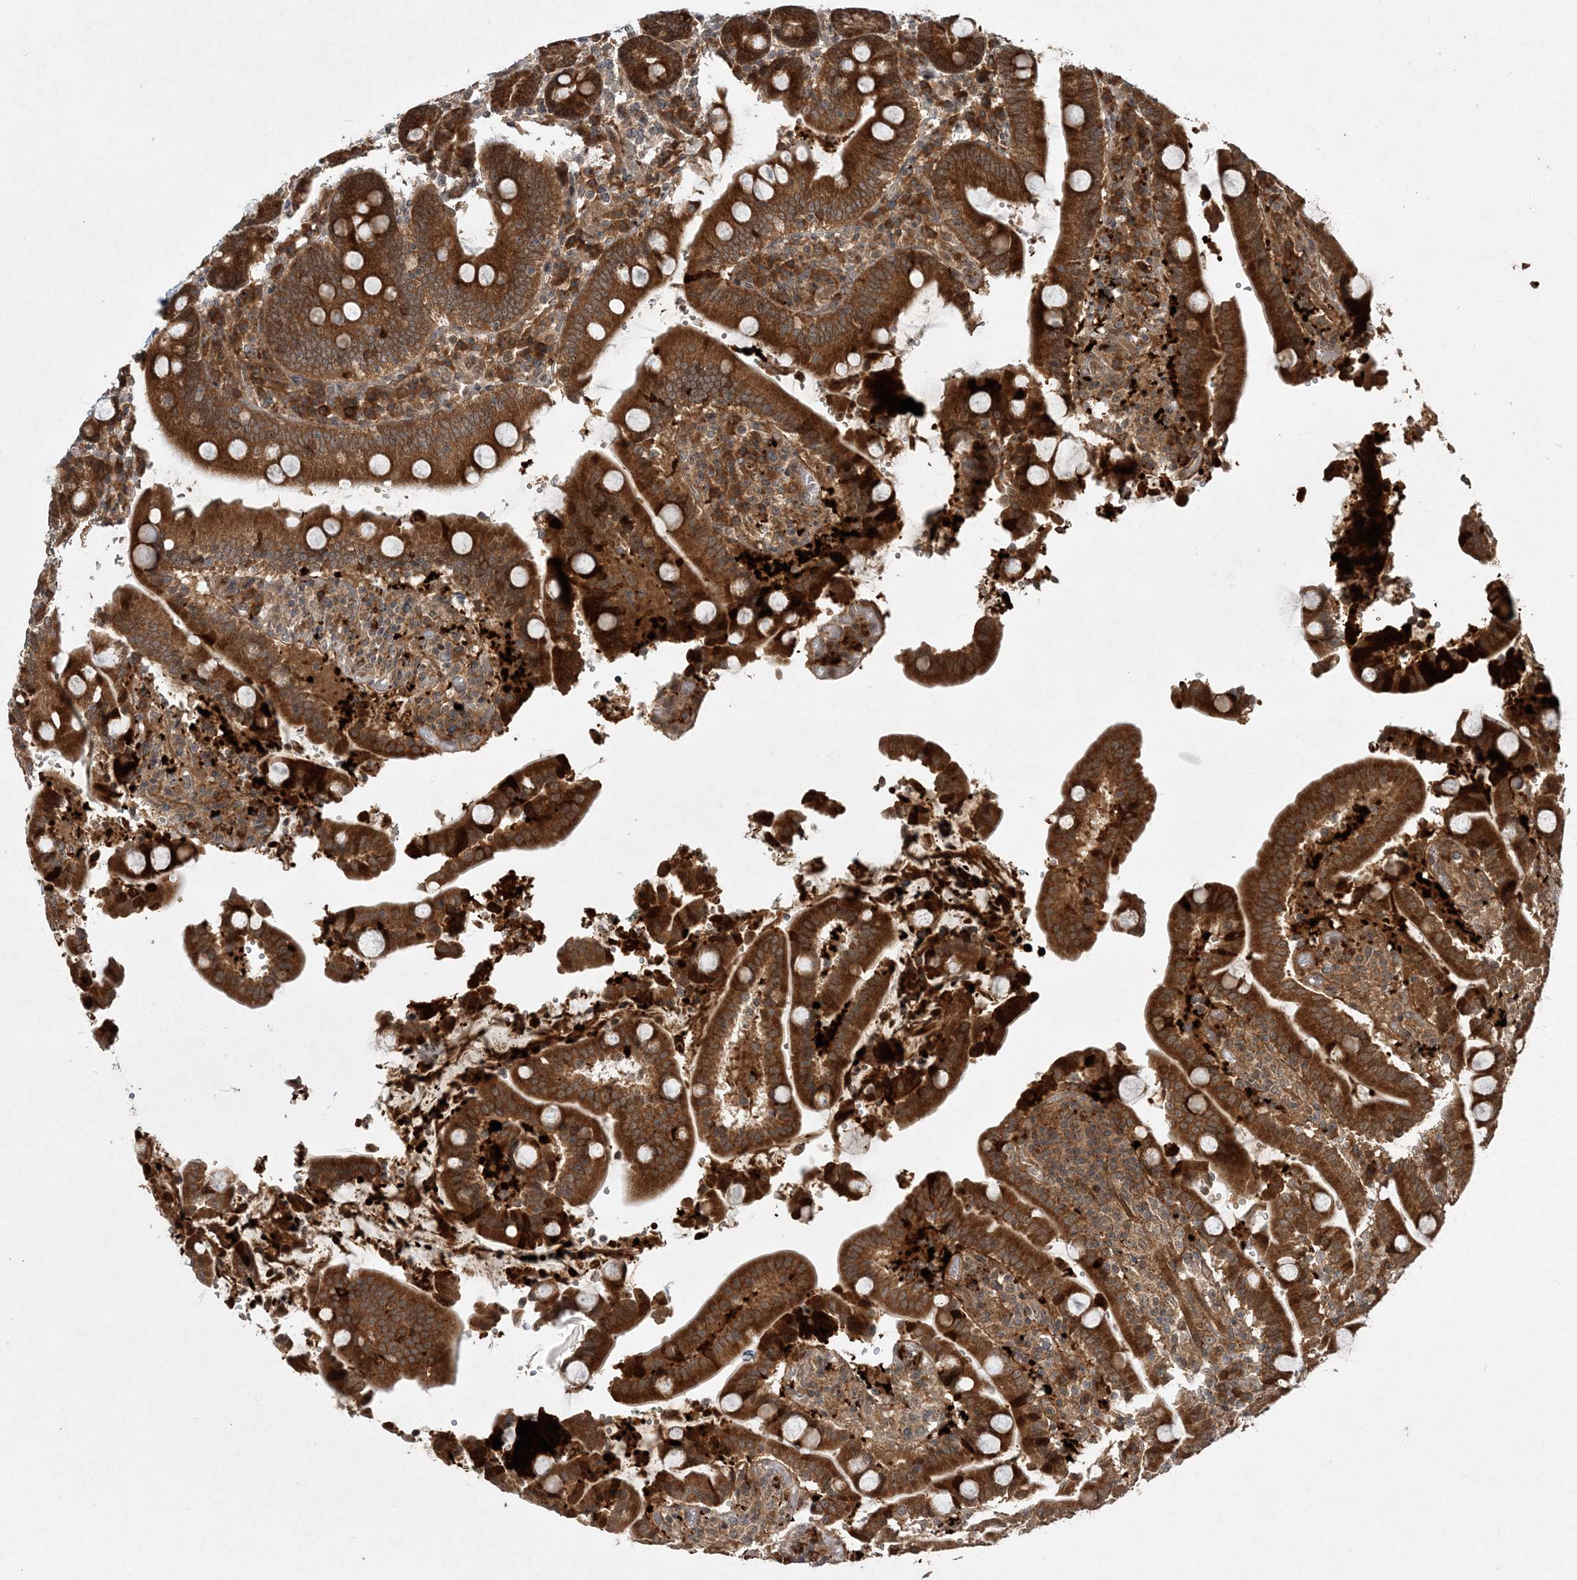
{"staining": {"intensity": "strong", "quantity": ">75%", "location": "cytoplasmic/membranous"}, "tissue": "duodenum", "cell_type": "Glandular cells", "image_type": "normal", "snomed": [{"axis": "morphology", "description": "Normal tissue, NOS"}, {"axis": "topography", "description": "Small intestine, NOS"}], "caption": "The micrograph demonstrates immunohistochemical staining of normal duodenum. There is strong cytoplasmic/membranous staining is identified in about >75% of glandular cells.", "gene": "UBR3", "patient": {"sex": "female", "age": 71}}